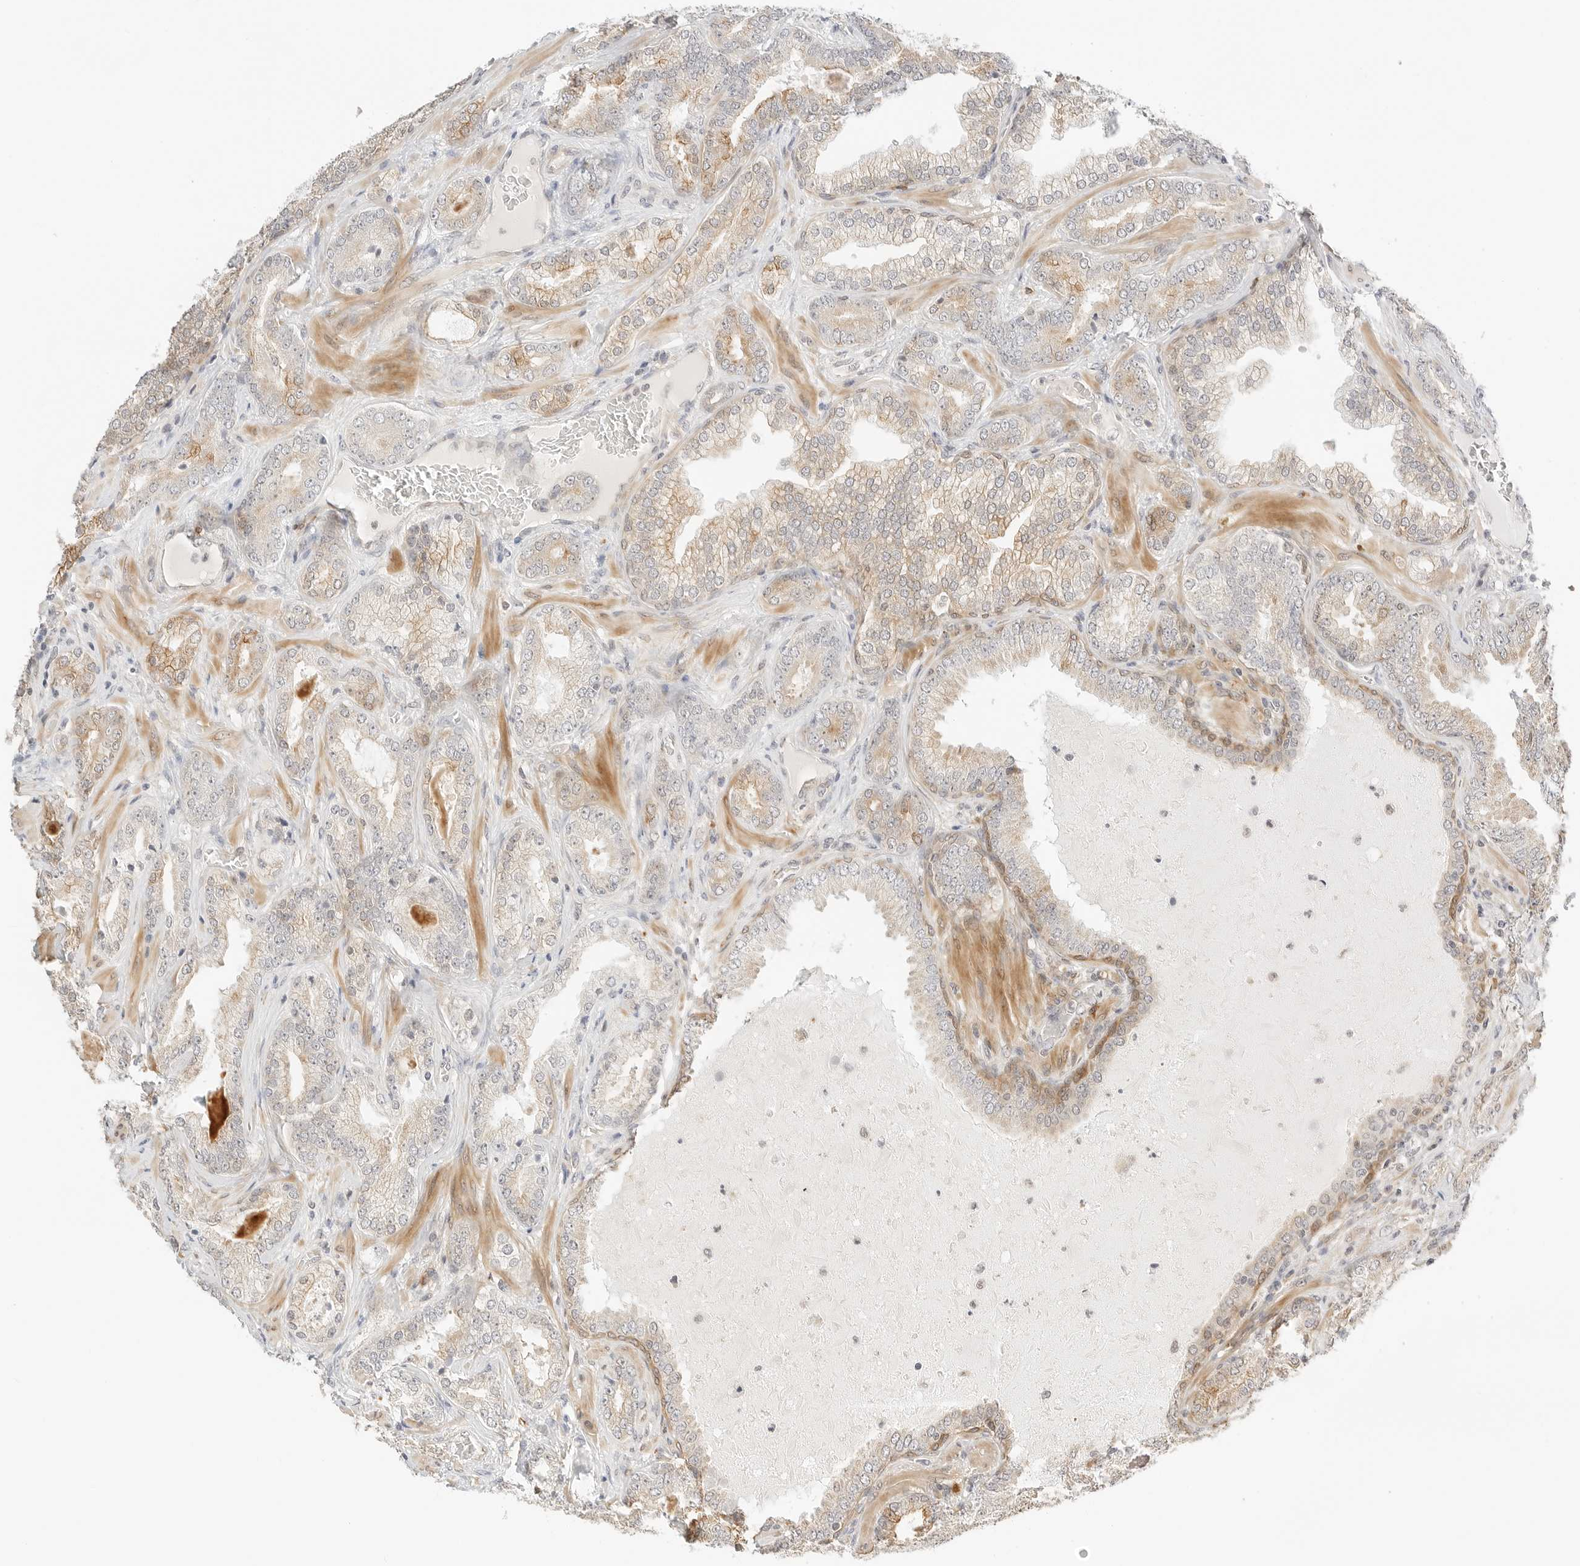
{"staining": {"intensity": "weak", "quantity": ">75%", "location": "cytoplasmic/membranous"}, "tissue": "prostate cancer", "cell_type": "Tumor cells", "image_type": "cancer", "snomed": [{"axis": "morphology", "description": "Adenocarcinoma, High grade"}, {"axis": "topography", "description": "Prostate"}], "caption": "Prostate high-grade adenocarcinoma stained with DAB immunohistochemistry demonstrates low levels of weak cytoplasmic/membranous expression in about >75% of tumor cells.", "gene": "TEKT2", "patient": {"sex": "male", "age": 58}}